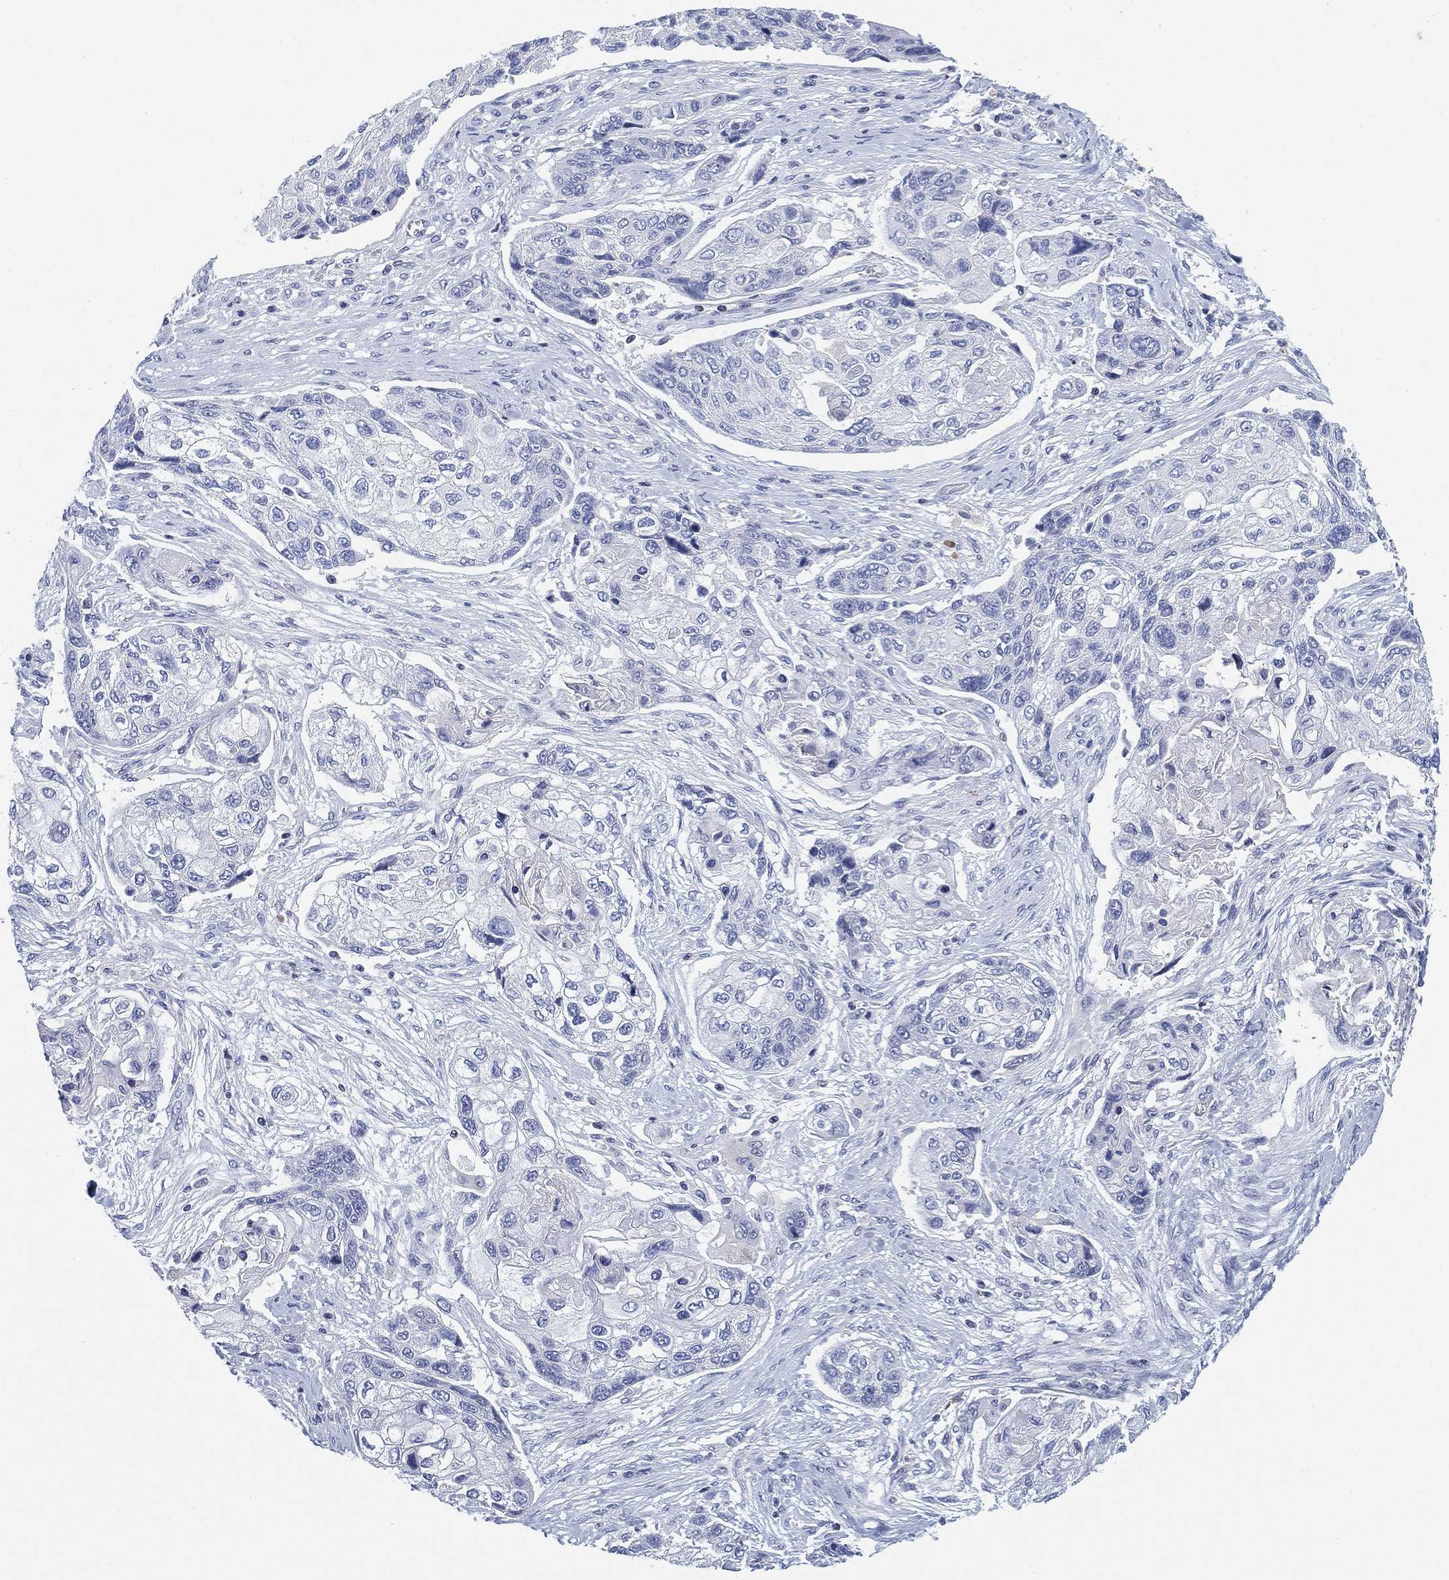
{"staining": {"intensity": "negative", "quantity": "none", "location": "none"}, "tissue": "lung cancer", "cell_type": "Tumor cells", "image_type": "cancer", "snomed": [{"axis": "morphology", "description": "Squamous cell carcinoma, NOS"}, {"axis": "topography", "description": "Lung"}], "caption": "DAB (3,3'-diaminobenzidine) immunohistochemical staining of lung cancer exhibits no significant positivity in tumor cells. (Immunohistochemistry (ihc), brightfield microscopy, high magnification).", "gene": "FYB1", "patient": {"sex": "male", "age": 69}}